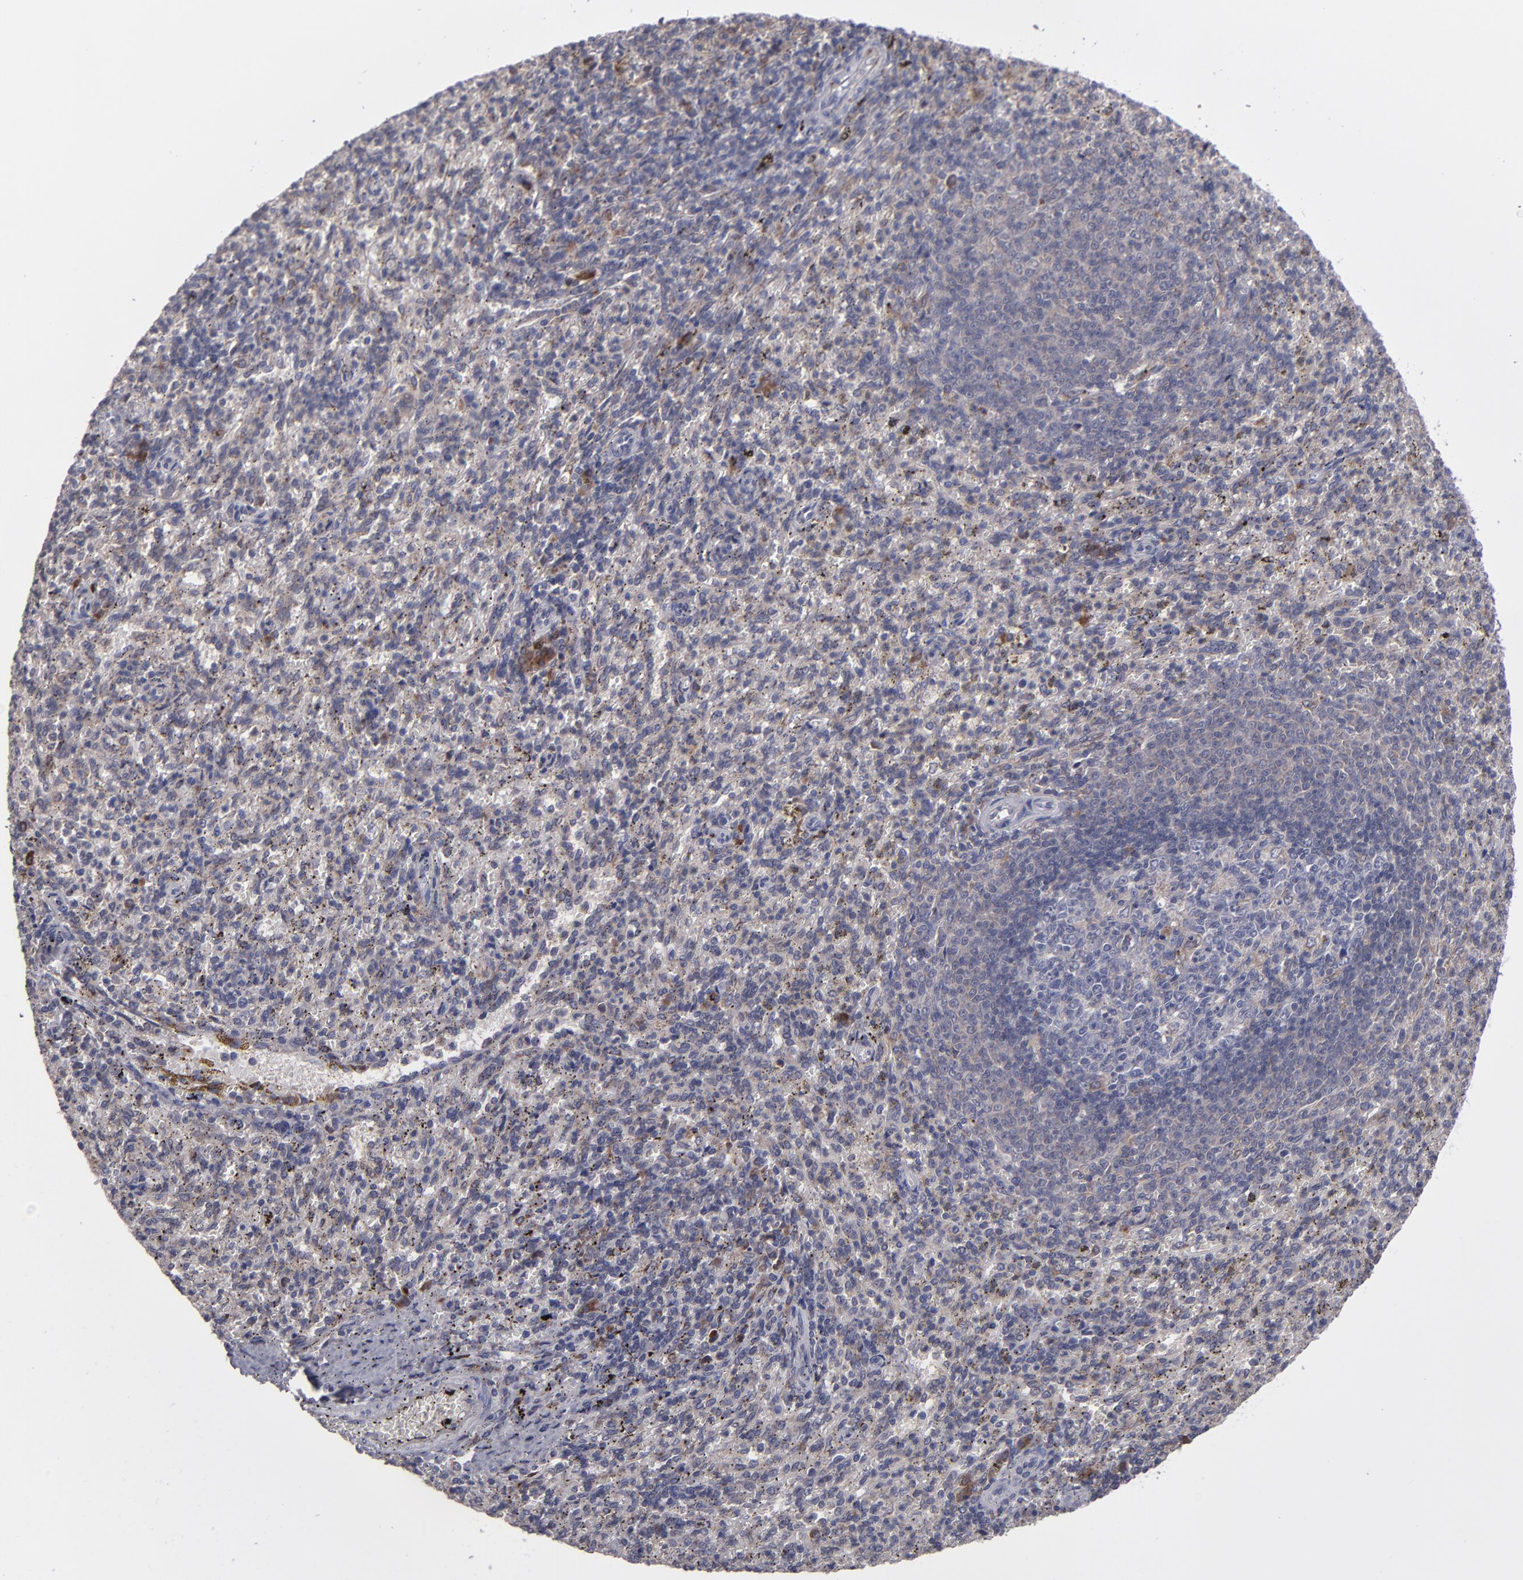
{"staining": {"intensity": "moderate", "quantity": "<25%", "location": "cytoplasmic/membranous"}, "tissue": "spleen", "cell_type": "Cells in red pulp", "image_type": "normal", "snomed": [{"axis": "morphology", "description": "Normal tissue, NOS"}, {"axis": "topography", "description": "Spleen"}], "caption": "Protein expression analysis of unremarkable human spleen reveals moderate cytoplasmic/membranous staining in about <25% of cells in red pulp.", "gene": "IL12A", "patient": {"sex": "female", "age": 10}}